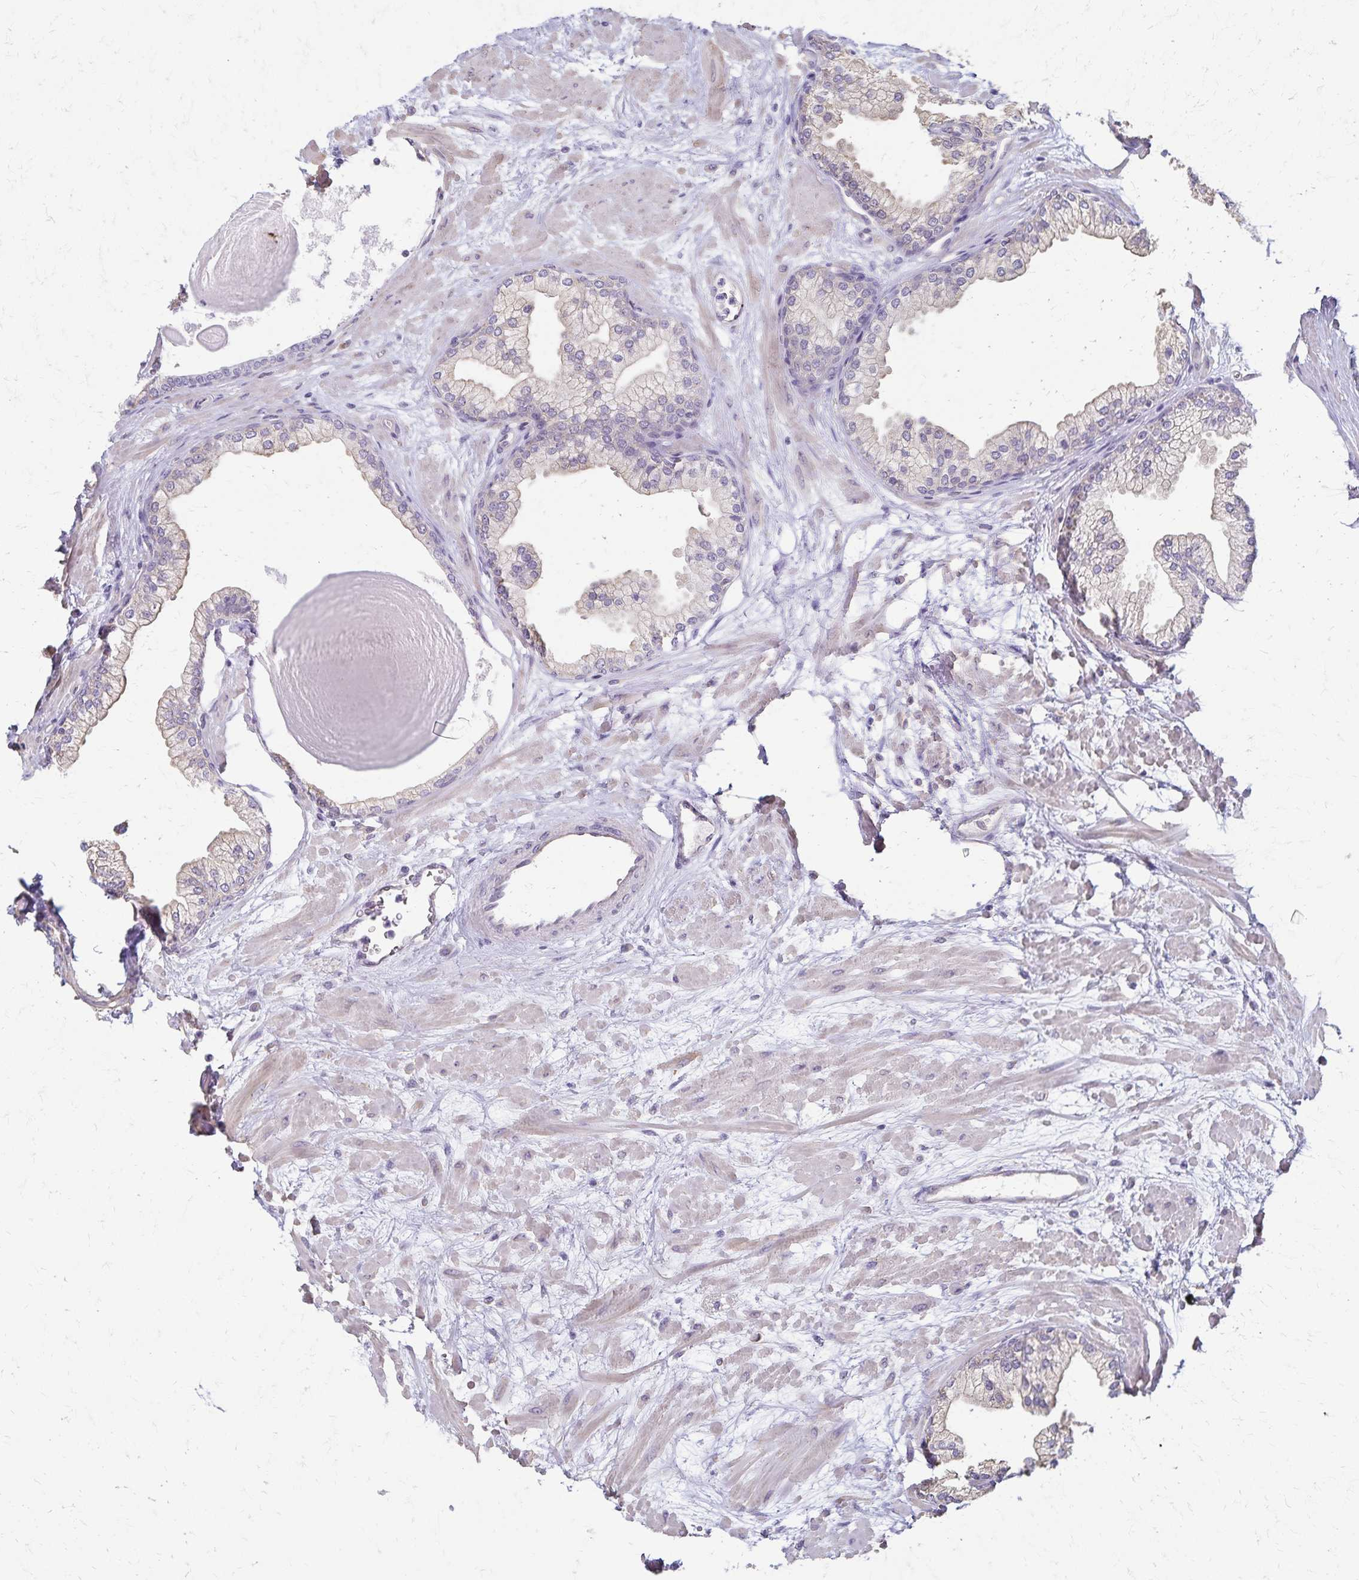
{"staining": {"intensity": "negative", "quantity": "none", "location": "none"}, "tissue": "prostate", "cell_type": "Glandular cells", "image_type": "normal", "snomed": [{"axis": "morphology", "description": "Normal tissue, NOS"}, {"axis": "topography", "description": "Prostate"}, {"axis": "topography", "description": "Peripheral nerve tissue"}], "caption": "The immunohistochemistry (IHC) micrograph has no significant expression in glandular cells of prostate.", "gene": "KISS1", "patient": {"sex": "male", "age": 61}}